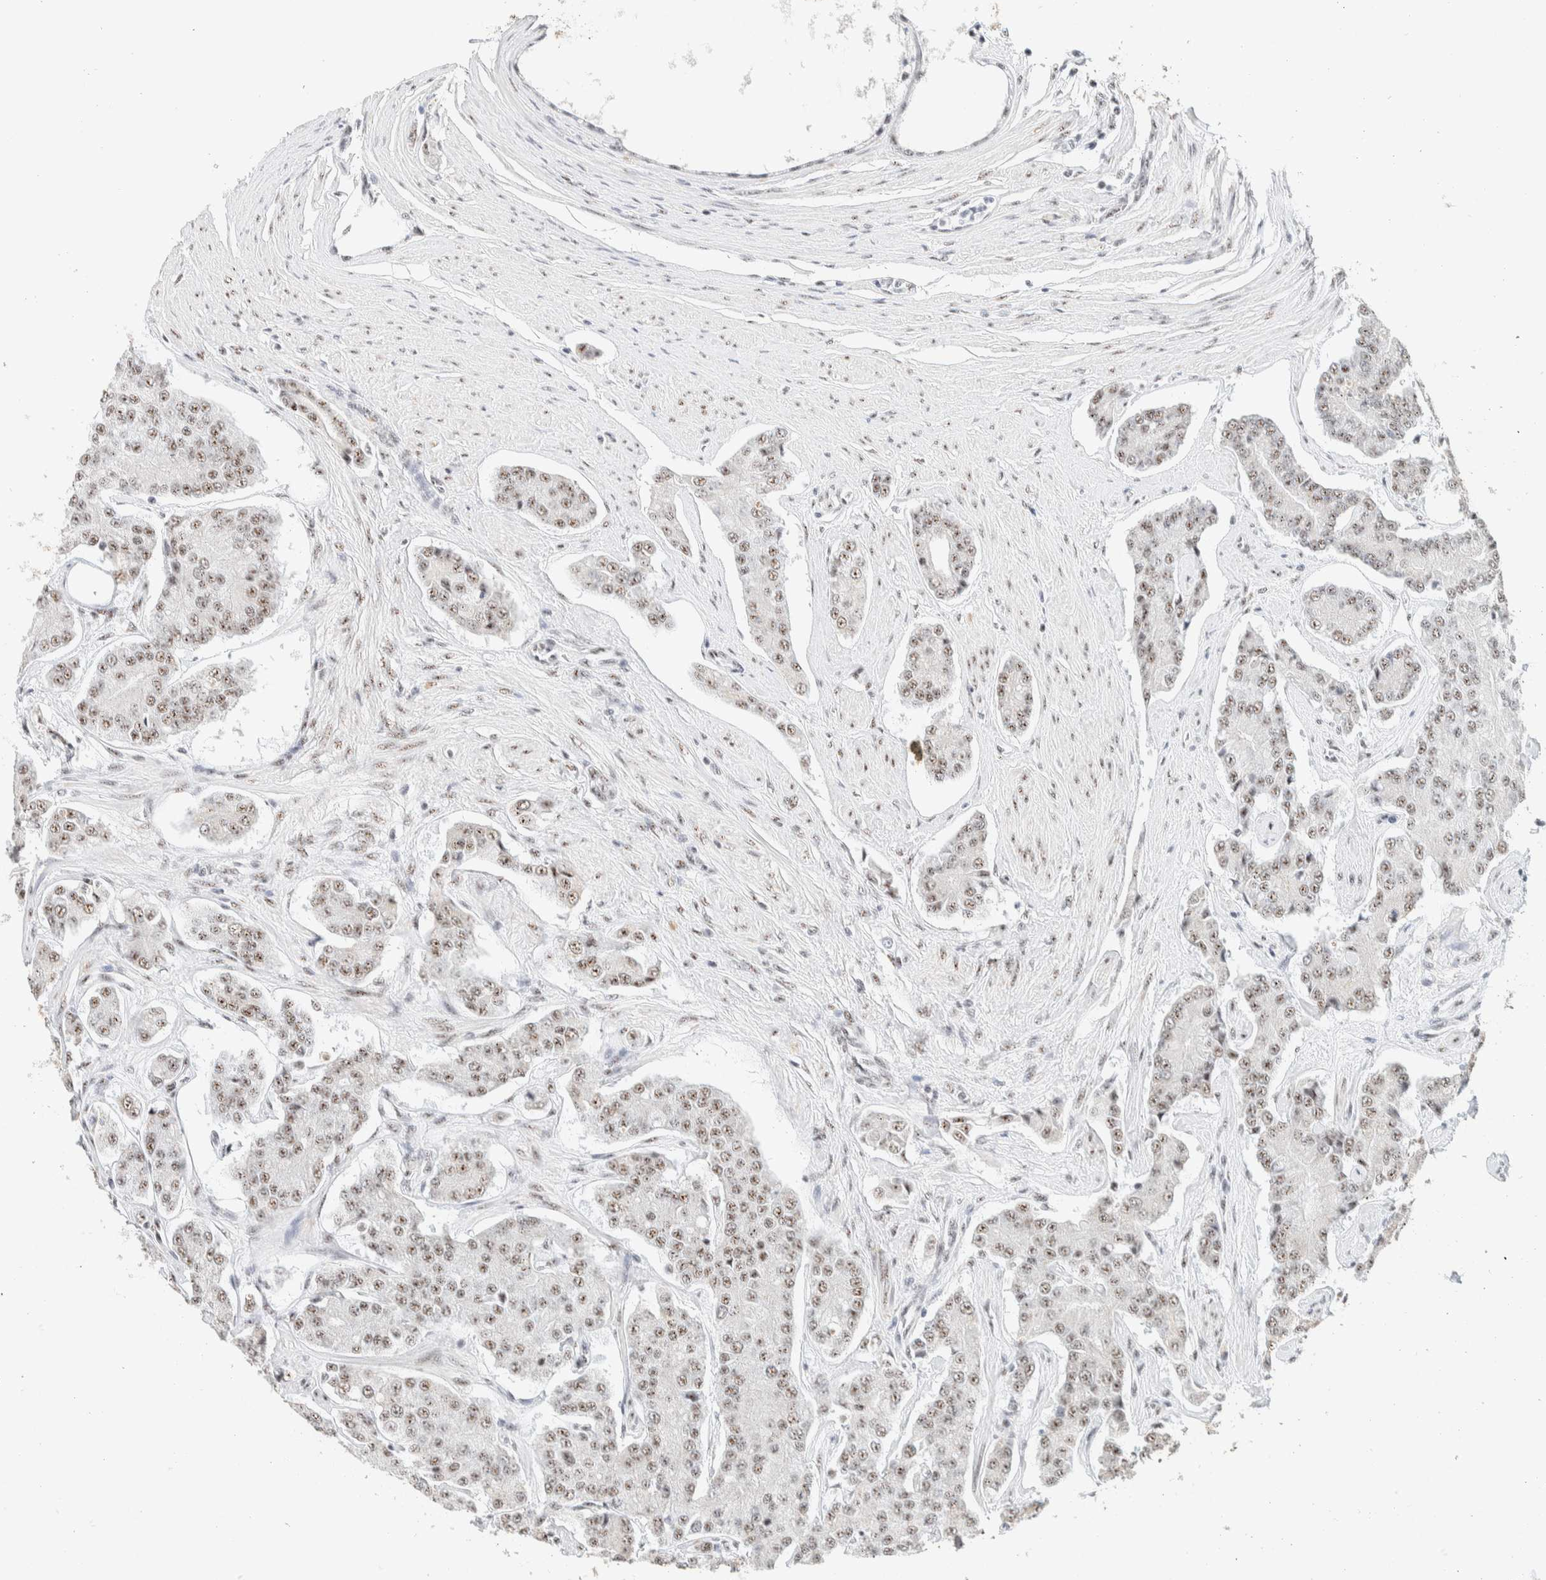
{"staining": {"intensity": "moderate", "quantity": ">75%", "location": "nuclear"}, "tissue": "prostate cancer", "cell_type": "Tumor cells", "image_type": "cancer", "snomed": [{"axis": "morphology", "description": "Adenocarcinoma, High grade"}, {"axis": "topography", "description": "Prostate"}], "caption": "Immunohistochemistry histopathology image of neoplastic tissue: prostate cancer stained using IHC demonstrates medium levels of moderate protein expression localized specifically in the nuclear of tumor cells, appearing as a nuclear brown color.", "gene": "SON", "patient": {"sex": "male", "age": 71}}